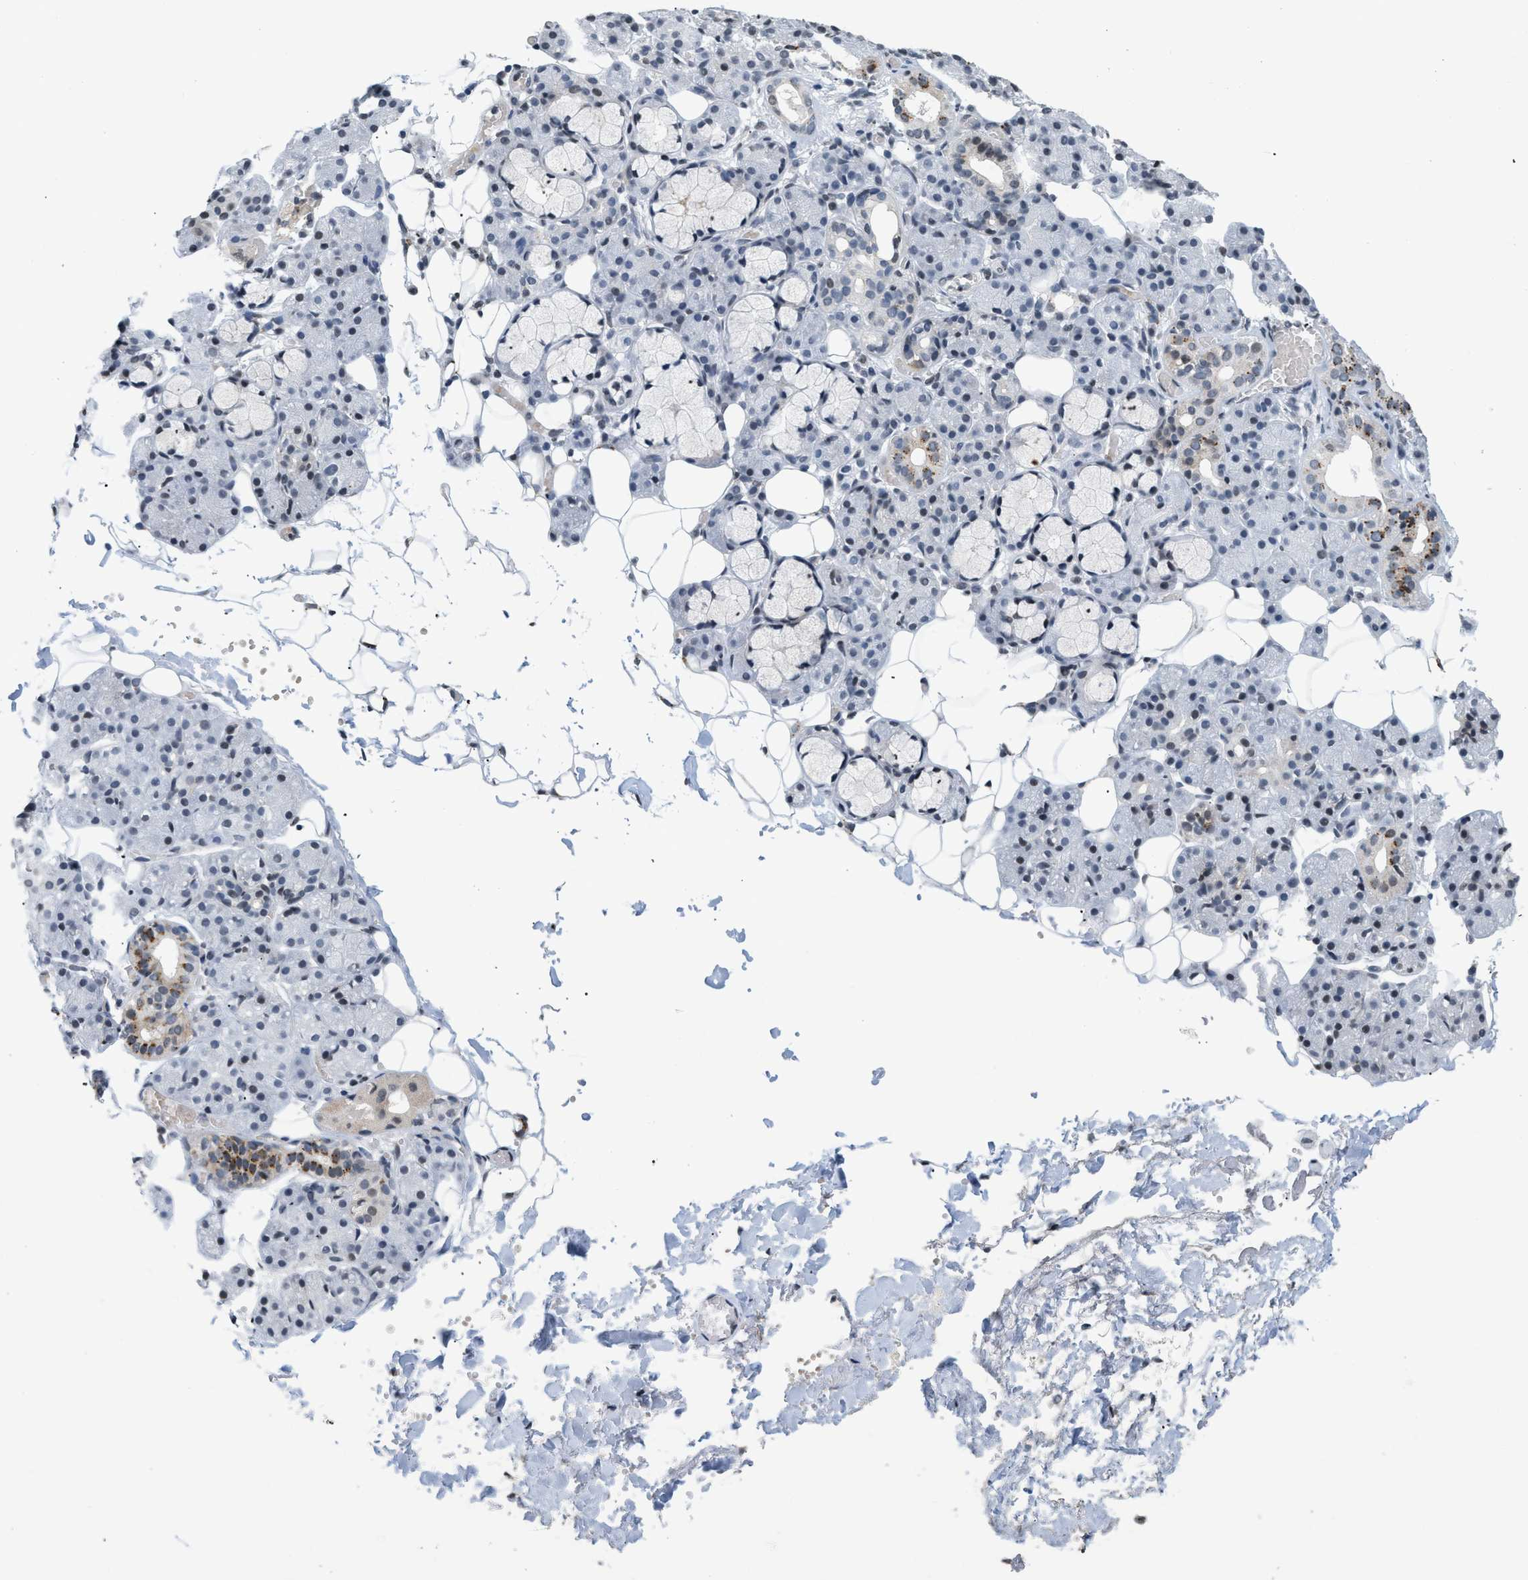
{"staining": {"intensity": "weak", "quantity": "<25%", "location": "cytoplasmic/membranous,nuclear"}, "tissue": "salivary gland", "cell_type": "Glandular cells", "image_type": "normal", "snomed": [{"axis": "morphology", "description": "Normal tissue, NOS"}, {"axis": "topography", "description": "Salivary gland"}], "caption": "High power microscopy histopathology image of an immunohistochemistry image of unremarkable salivary gland, revealing no significant expression in glandular cells.", "gene": "RAF1", "patient": {"sex": "male", "age": 63}}